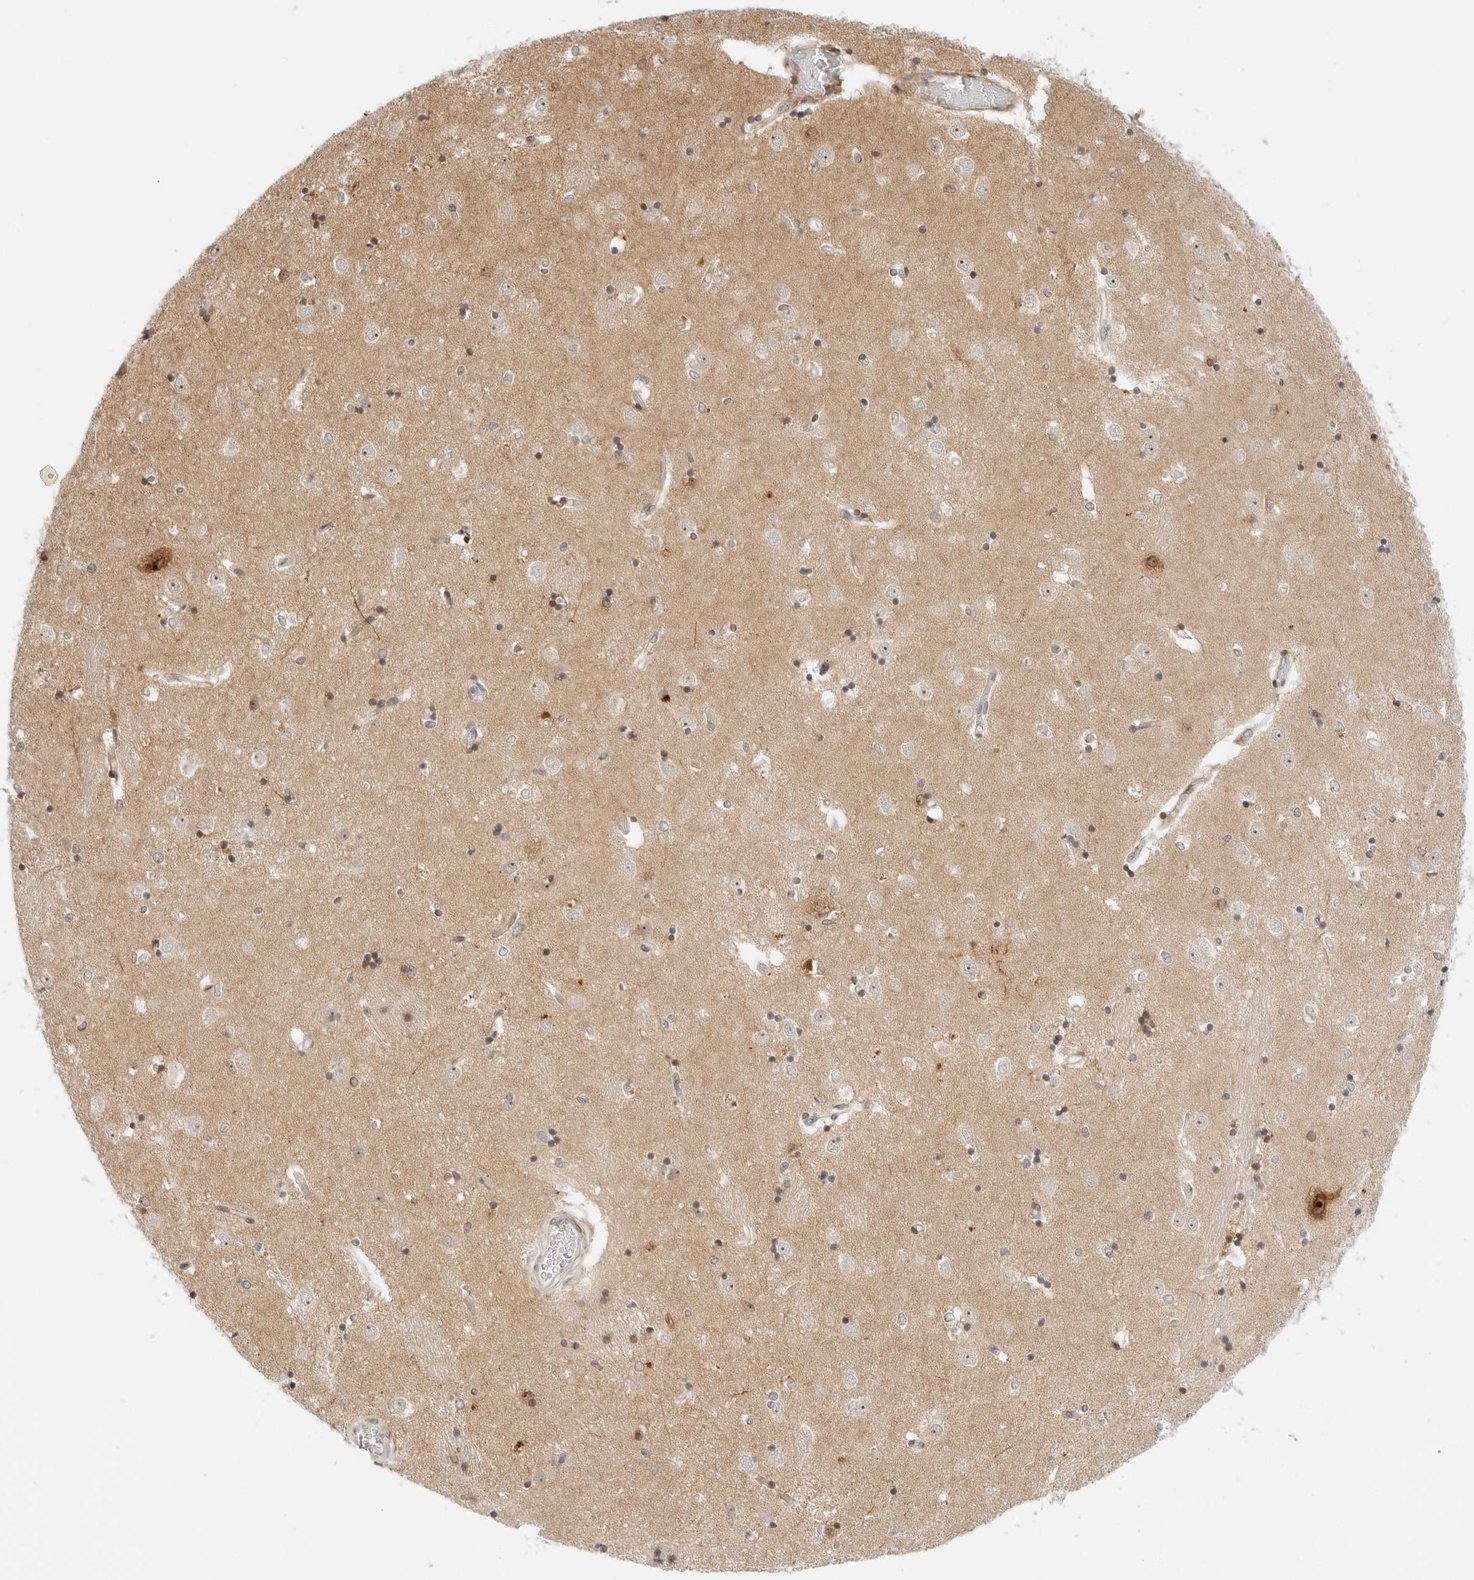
{"staining": {"intensity": "moderate", "quantity": "25%-75%", "location": "nuclear"}, "tissue": "caudate", "cell_type": "Glial cells", "image_type": "normal", "snomed": [{"axis": "morphology", "description": "Normal tissue, NOS"}, {"axis": "topography", "description": "Lateral ventricle wall"}], "caption": "This photomicrograph shows IHC staining of benign caudate, with medium moderate nuclear positivity in about 25%-75% of glial cells.", "gene": "HIPK3", "patient": {"sex": "male", "age": 45}}